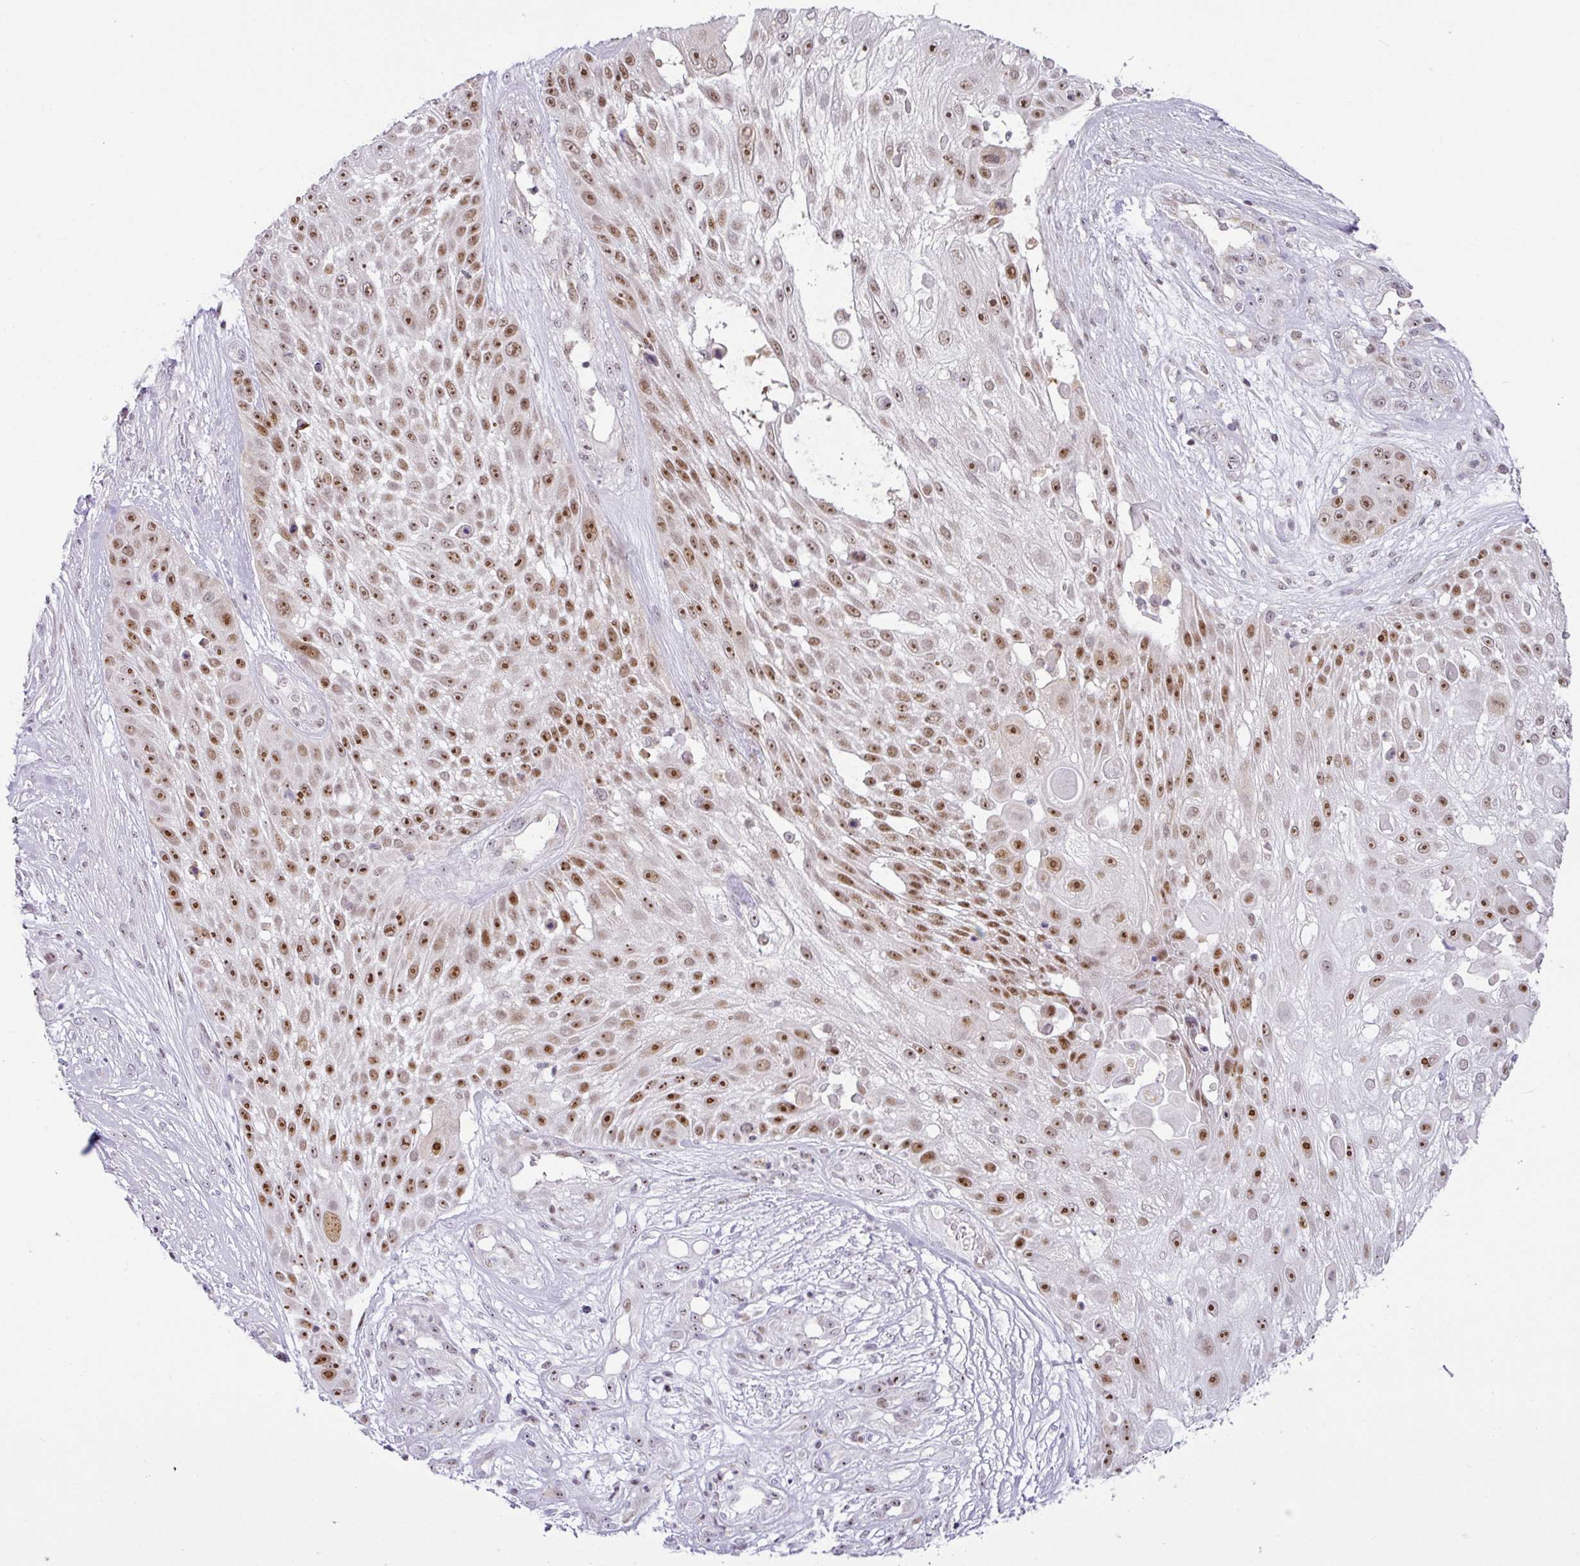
{"staining": {"intensity": "moderate", "quantity": ">75%", "location": "nuclear"}, "tissue": "skin cancer", "cell_type": "Tumor cells", "image_type": "cancer", "snomed": [{"axis": "morphology", "description": "Squamous cell carcinoma, NOS"}, {"axis": "topography", "description": "Skin"}], "caption": "An IHC image of tumor tissue is shown. Protein staining in brown shows moderate nuclear positivity in skin cancer (squamous cell carcinoma) within tumor cells.", "gene": "NDUFB2", "patient": {"sex": "female", "age": 86}}